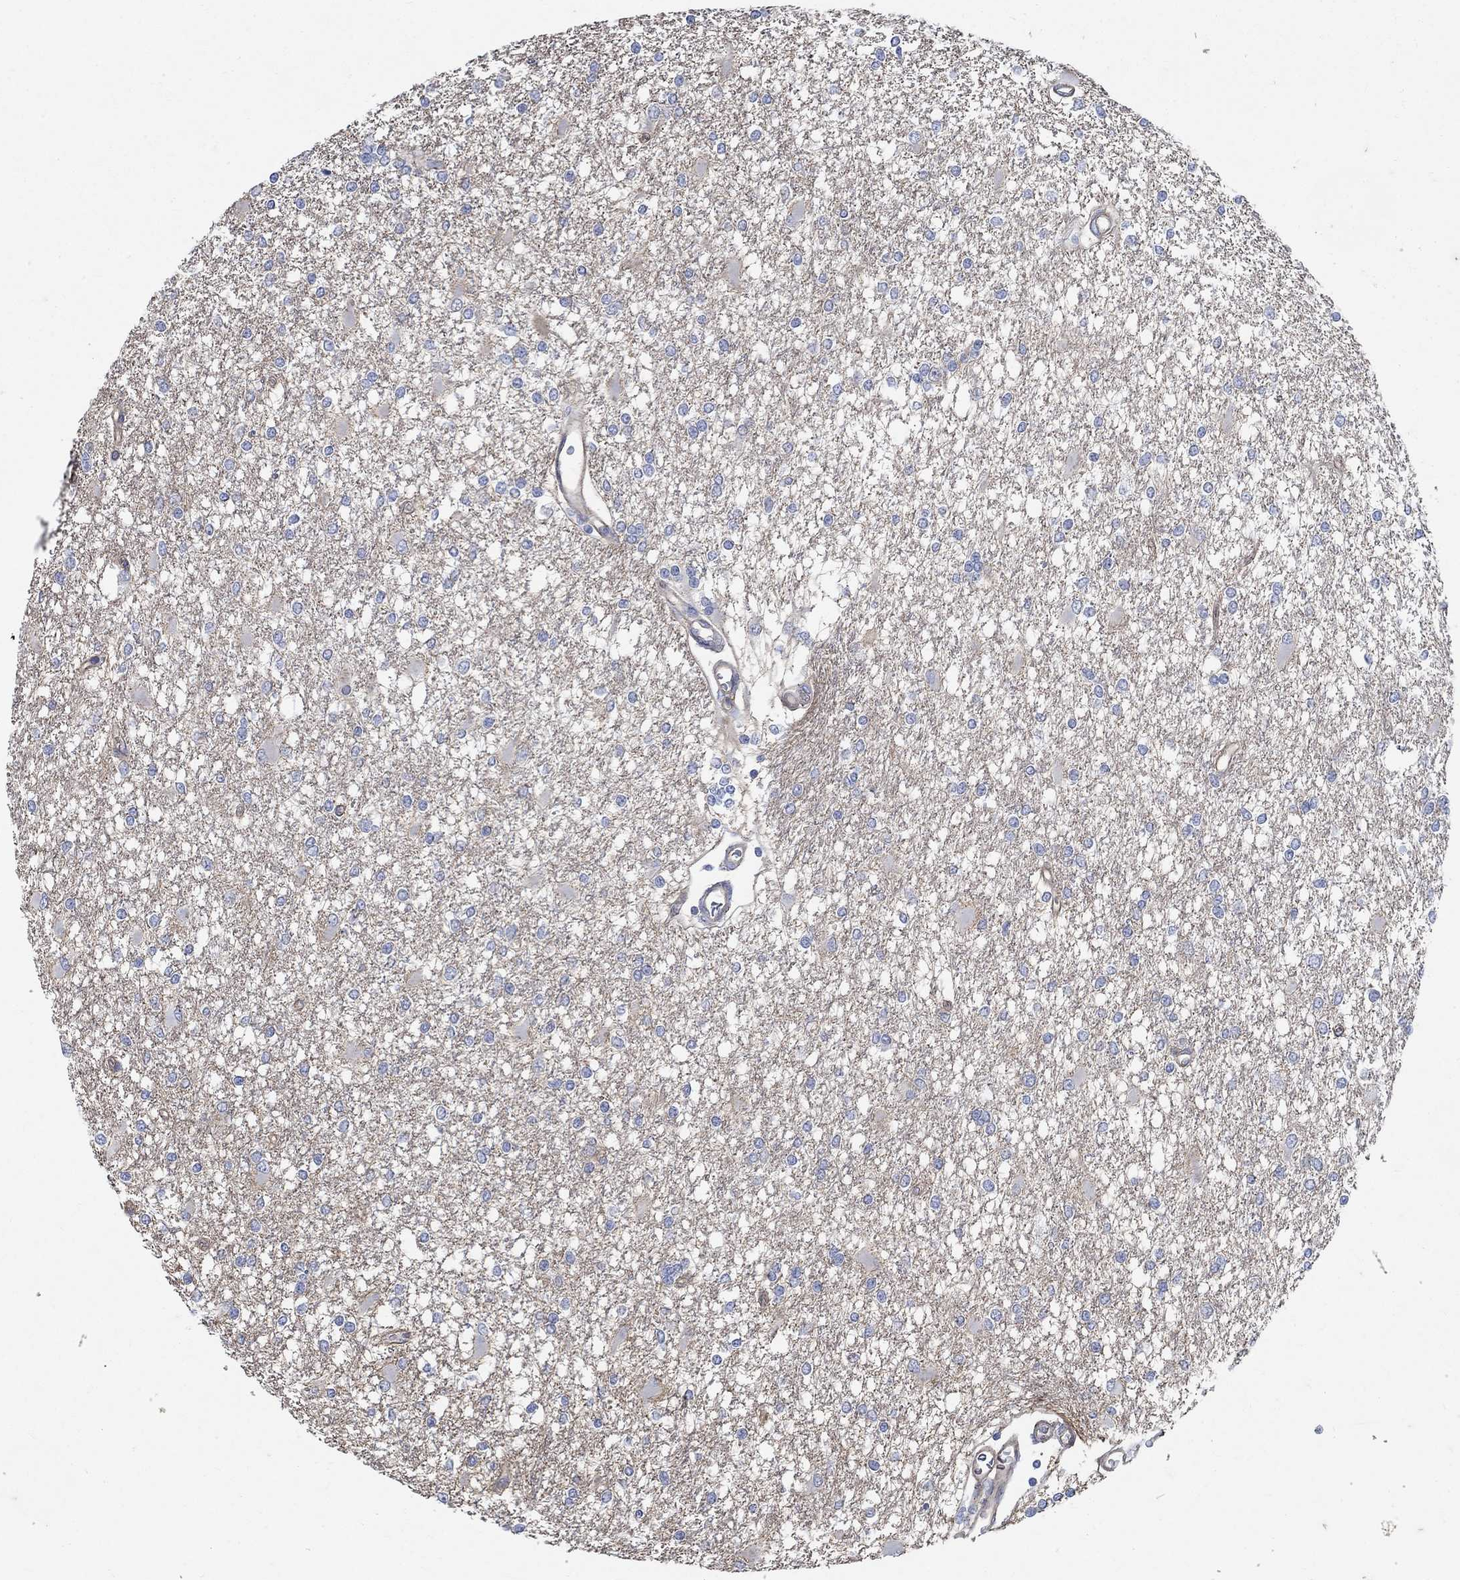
{"staining": {"intensity": "negative", "quantity": "none", "location": "none"}, "tissue": "glioma", "cell_type": "Tumor cells", "image_type": "cancer", "snomed": [{"axis": "morphology", "description": "Glioma, malignant, High grade"}, {"axis": "topography", "description": "Cerebral cortex"}], "caption": "This is an immunohistochemistry (IHC) photomicrograph of glioma. There is no staining in tumor cells.", "gene": "TMEM198", "patient": {"sex": "male", "age": 79}}